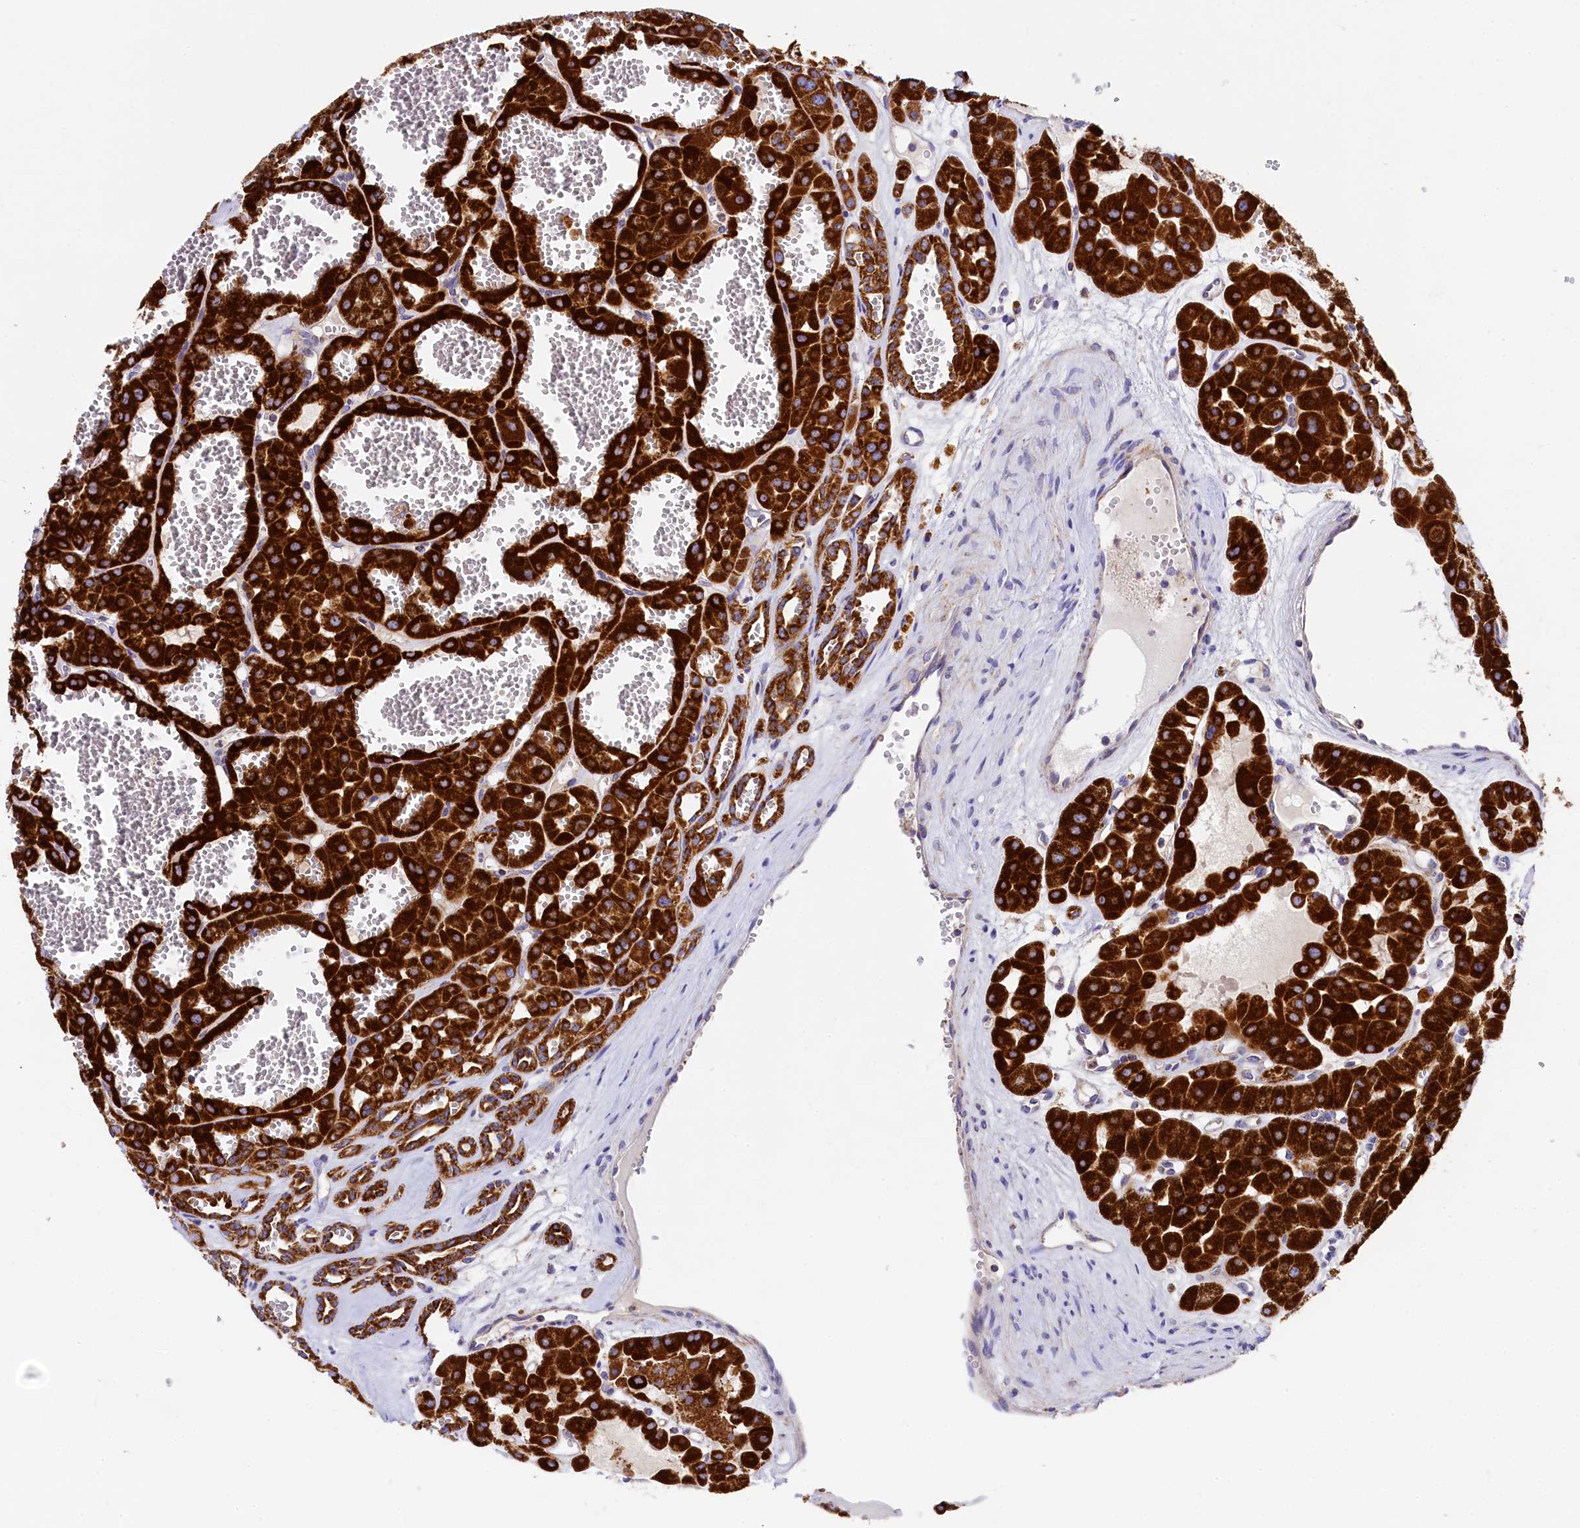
{"staining": {"intensity": "strong", "quantity": ">75%", "location": "cytoplasmic/membranous"}, "tissue": "renal cancer", "cell_type": "Tumor cells", "image_type": "cancer", "snomed": [{"axis": "morphology", "description": "Carcinoma, NOS"}, {"axis": "topography", "description": "Kidney"}], "caption": "Renal cancer (carcinoma) tissue exhibits strong cytoplasmic/membranous positivity in about >75% of tumor cells, visualized by immunohistochemistry.", "gene": "CLYBL", "patient": {"sex": "female", "age": 75}}